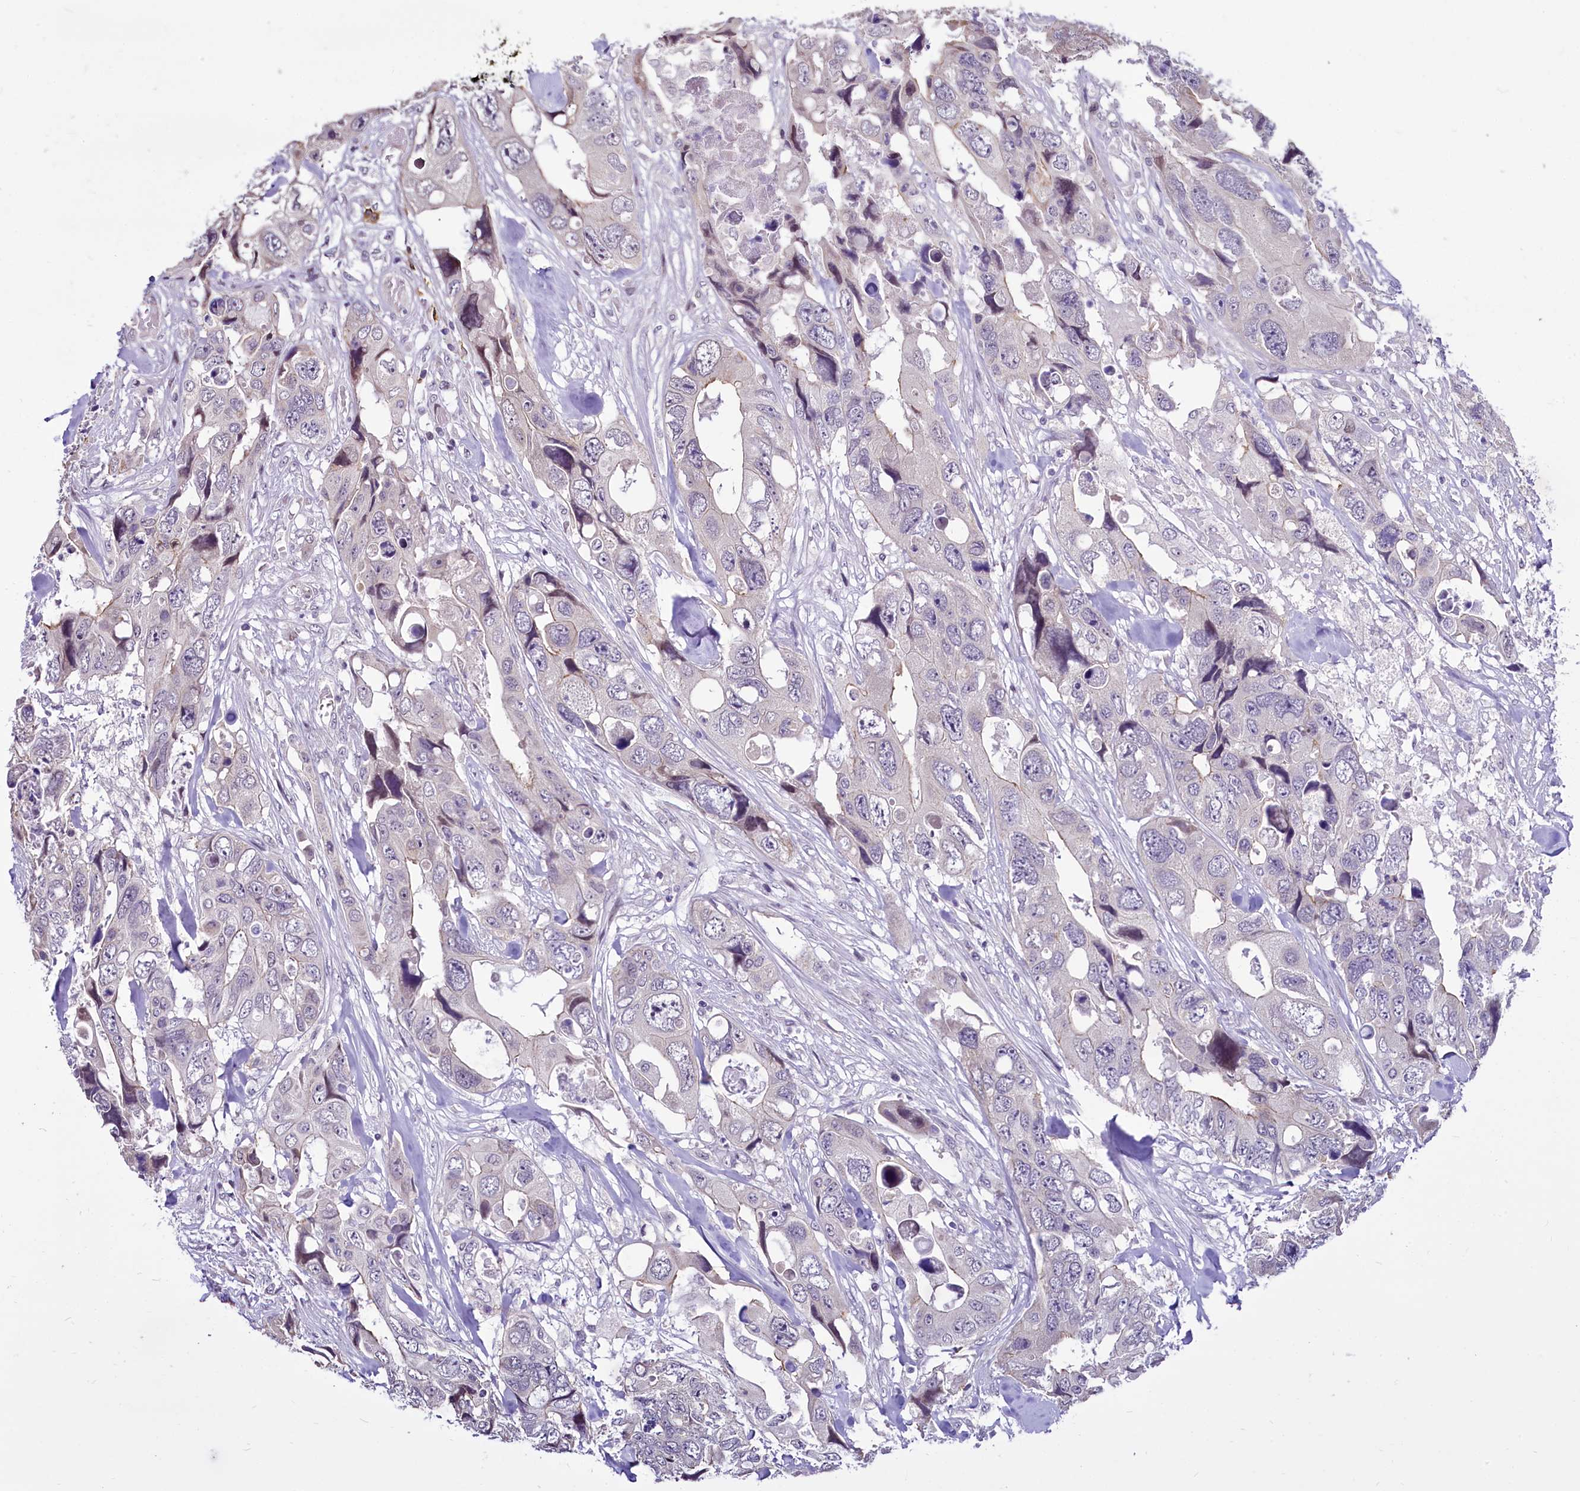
{"staining": {"intensity": "negative", "quantity": "none", "location": "none"}, "tissue": "colorectal cancer", "cell_type": "Tumor cells", "image_type": "cancer", "snomed": [{"axis": "morphology", "description": "Adenocarcinoma, NOS"}, {"axis": "topography", "description": "Rectum"}], "caption": "Colorectal cancer (adenocarcinoma) was stained to show a protein in brown. There is no significant staining in tumor cells.", "gene": "BANK1", "patient": {"sex": "male", "age": 57}}